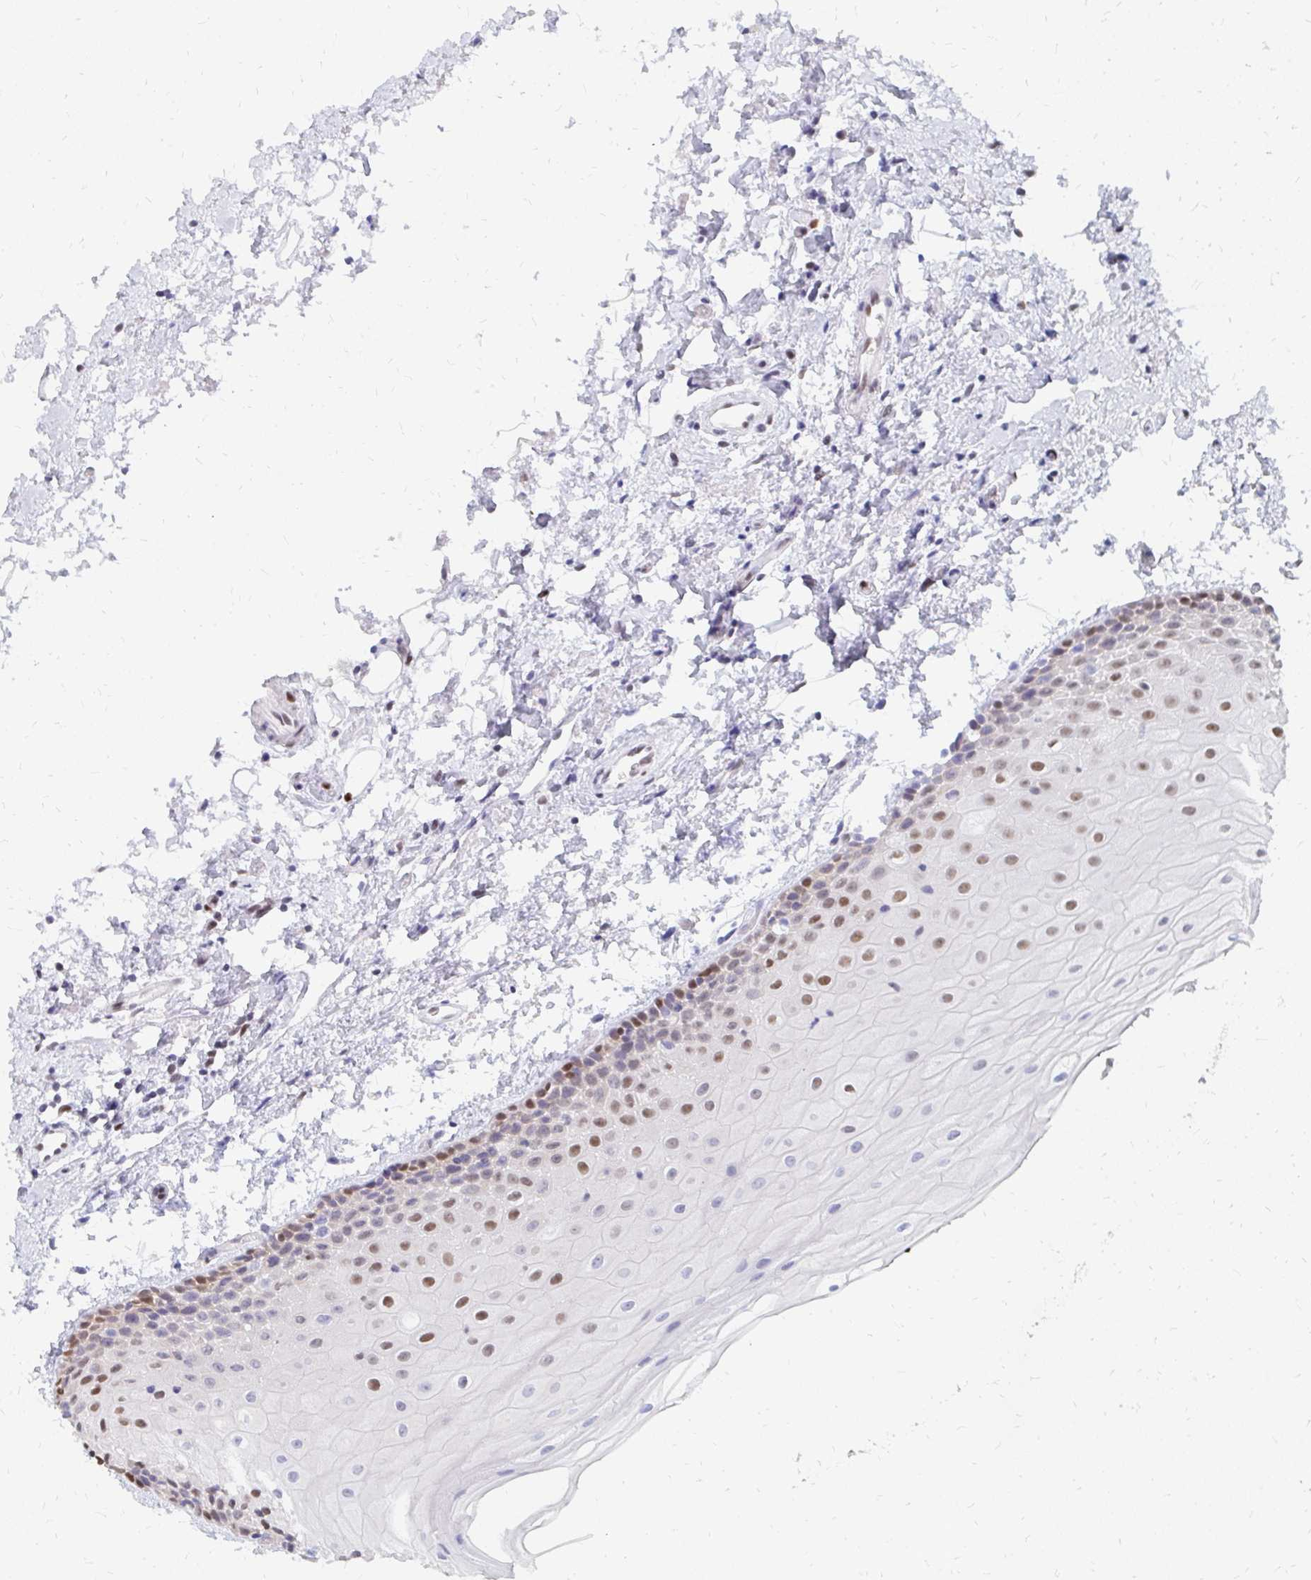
{"staining": {"intensity": "moderate", "quantity": ">75%", "location": "nuclear"}, "tissue": "oral mucosa", "cell_type": "Squamous epithelial cells", "image_type": "normal", "snomed": [{"axis": "morphology", "description": "Normal tissue, NOS"}, {"axis": "topography", "description": "Oral tissue"}], "caption": "Brown immunohistochemical staining in normal oral mucosa demonstrates moderate nuclear staining in about >75% of squamous epithelial cells. The staining is performed using DAB (3,3'-diaminobenzidine) brown chromogen to label protein expression. The nuclei are counter-stained blue using hematoxylin.", "gene": "PLK3", "patient": {"sex": "female", "age": 82}}